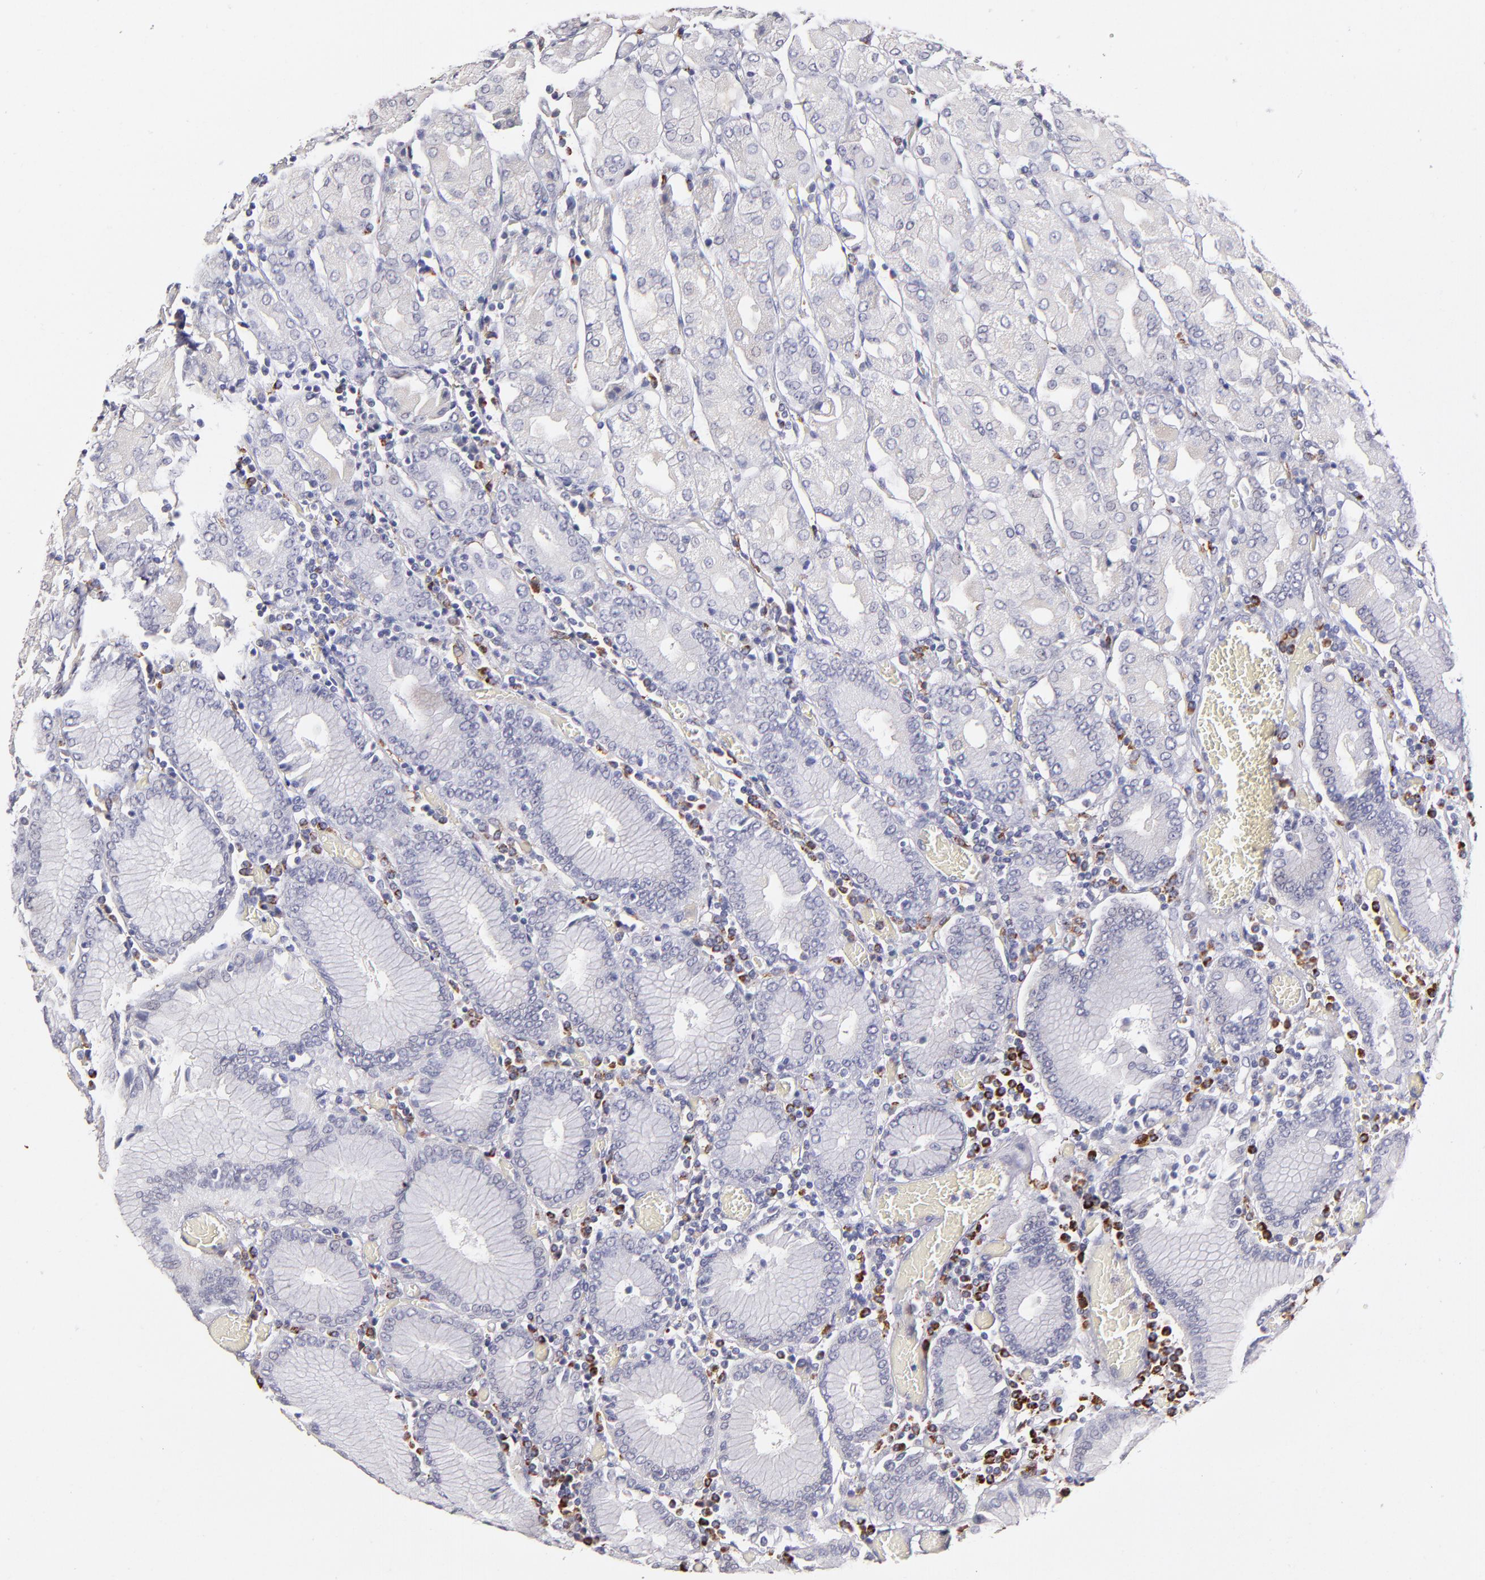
{"staining": {"intensity": "weak", "quantity": ">75%", "location": "cytoplasmic/membranous"}, "tissue": "stomach", "cell_type": "Glandular cells", "image_type": "normal", "snomed": [{"axis": "morphology", "description": "Normal tissue, NOS"}, {"axis": "topography", "description": "Stomach, upper"}], "caption": "Immunohistochemical staining of benign human stomach displays weak cytoplasmic/membranous protein positivity in about >75% of glandular cells.", "gene": "GLDC", "patient": {"sex": "male", "age": 78}}